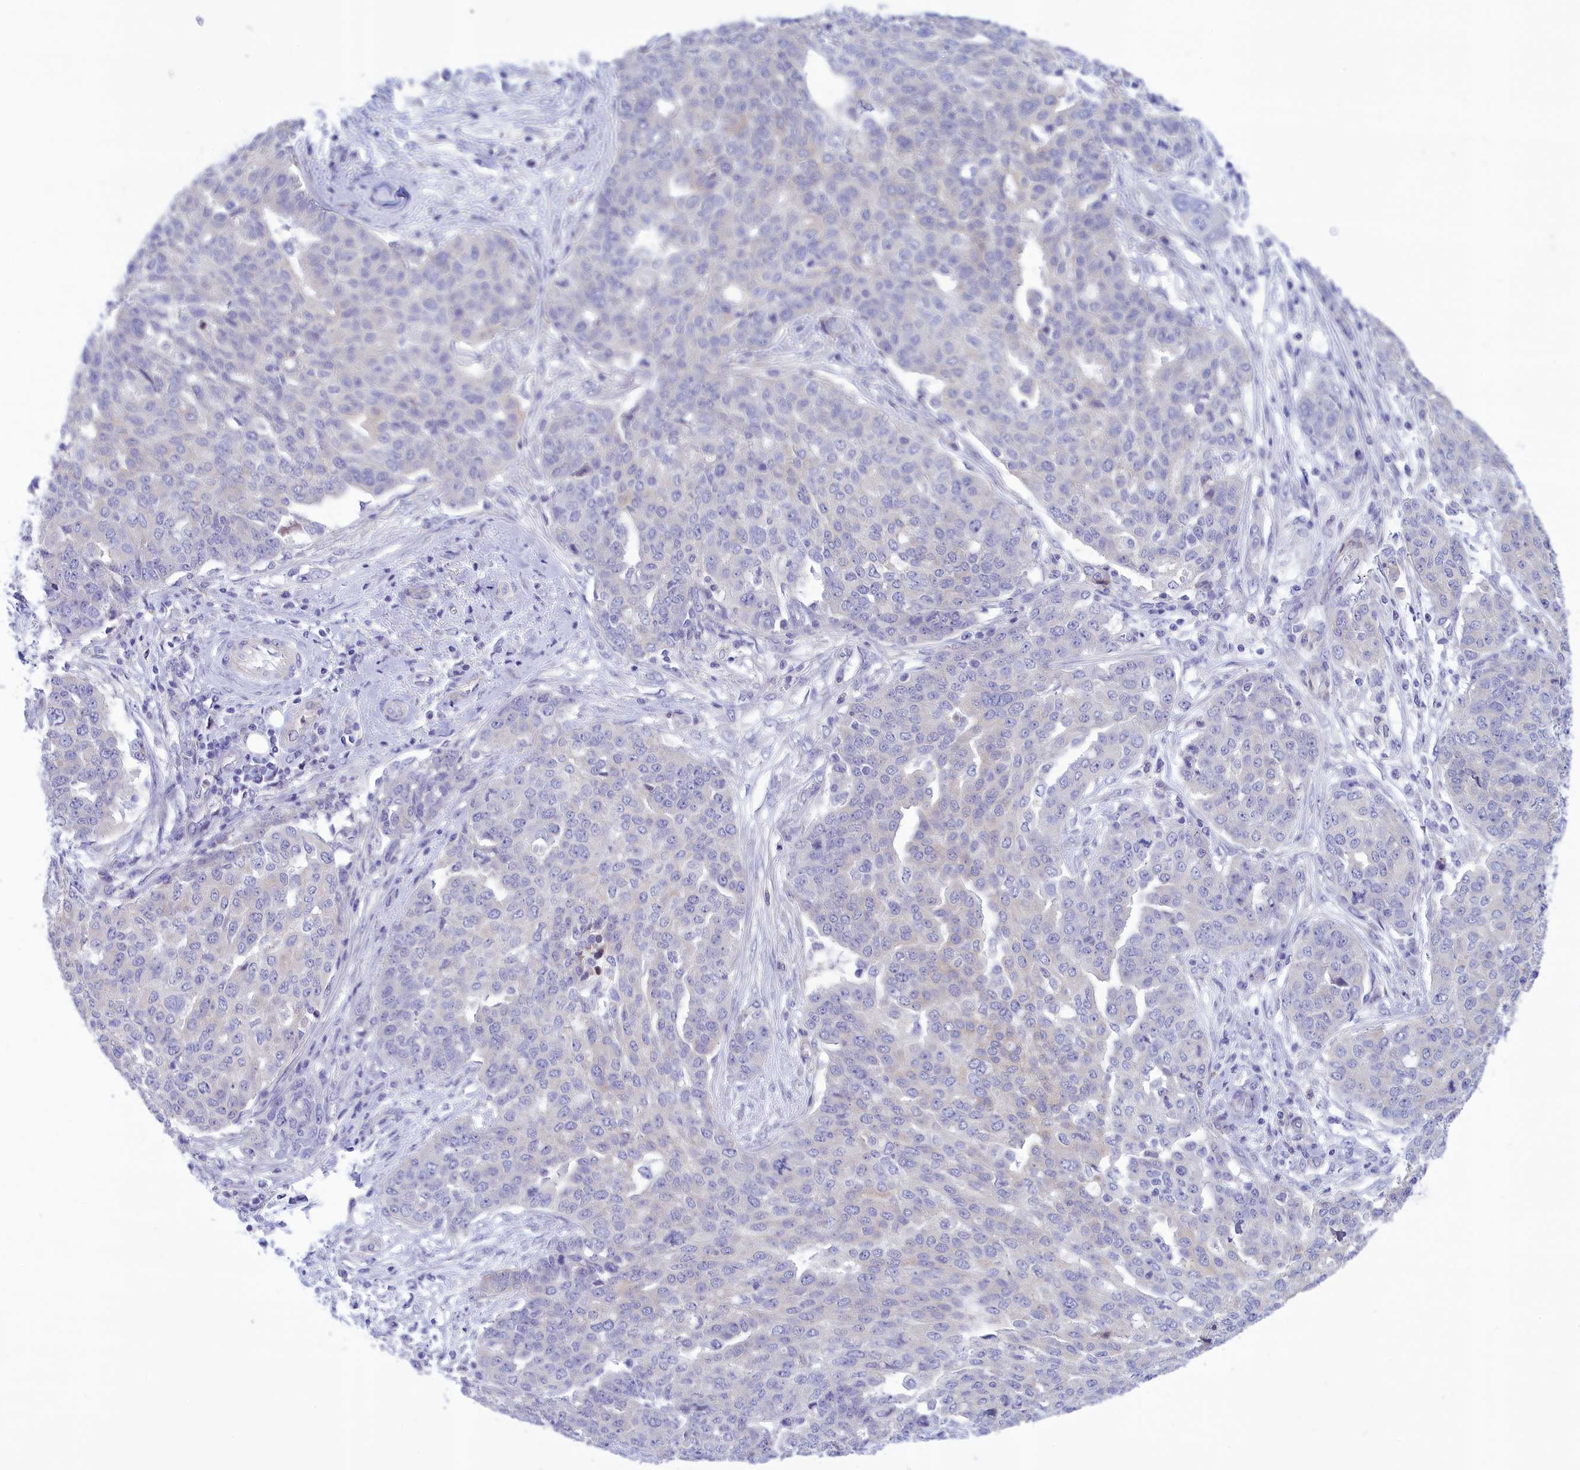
{"staining": {"intensity": "negative", "quantity": "none", "location": "none"}, "tissue": "ovarian cancer", "cell_type": "Tumor cells", "image_type": "cancer", "snomed": [{"axis": "morphology", "description": "Cystadenocarcinoma, serous, NOS"}, {"axis": "topography", "description": "Soft tissue"}, {"axis": "topography", "description": "Ovary"}], "caption": "DAB (3,3'-diaminobenzidine) immunohistochemical staining of ovarian cancer exhibits no significant expression in tumor cells.", "gene": "CORO2A", "patient": {"sex": "female", "age": 57}}